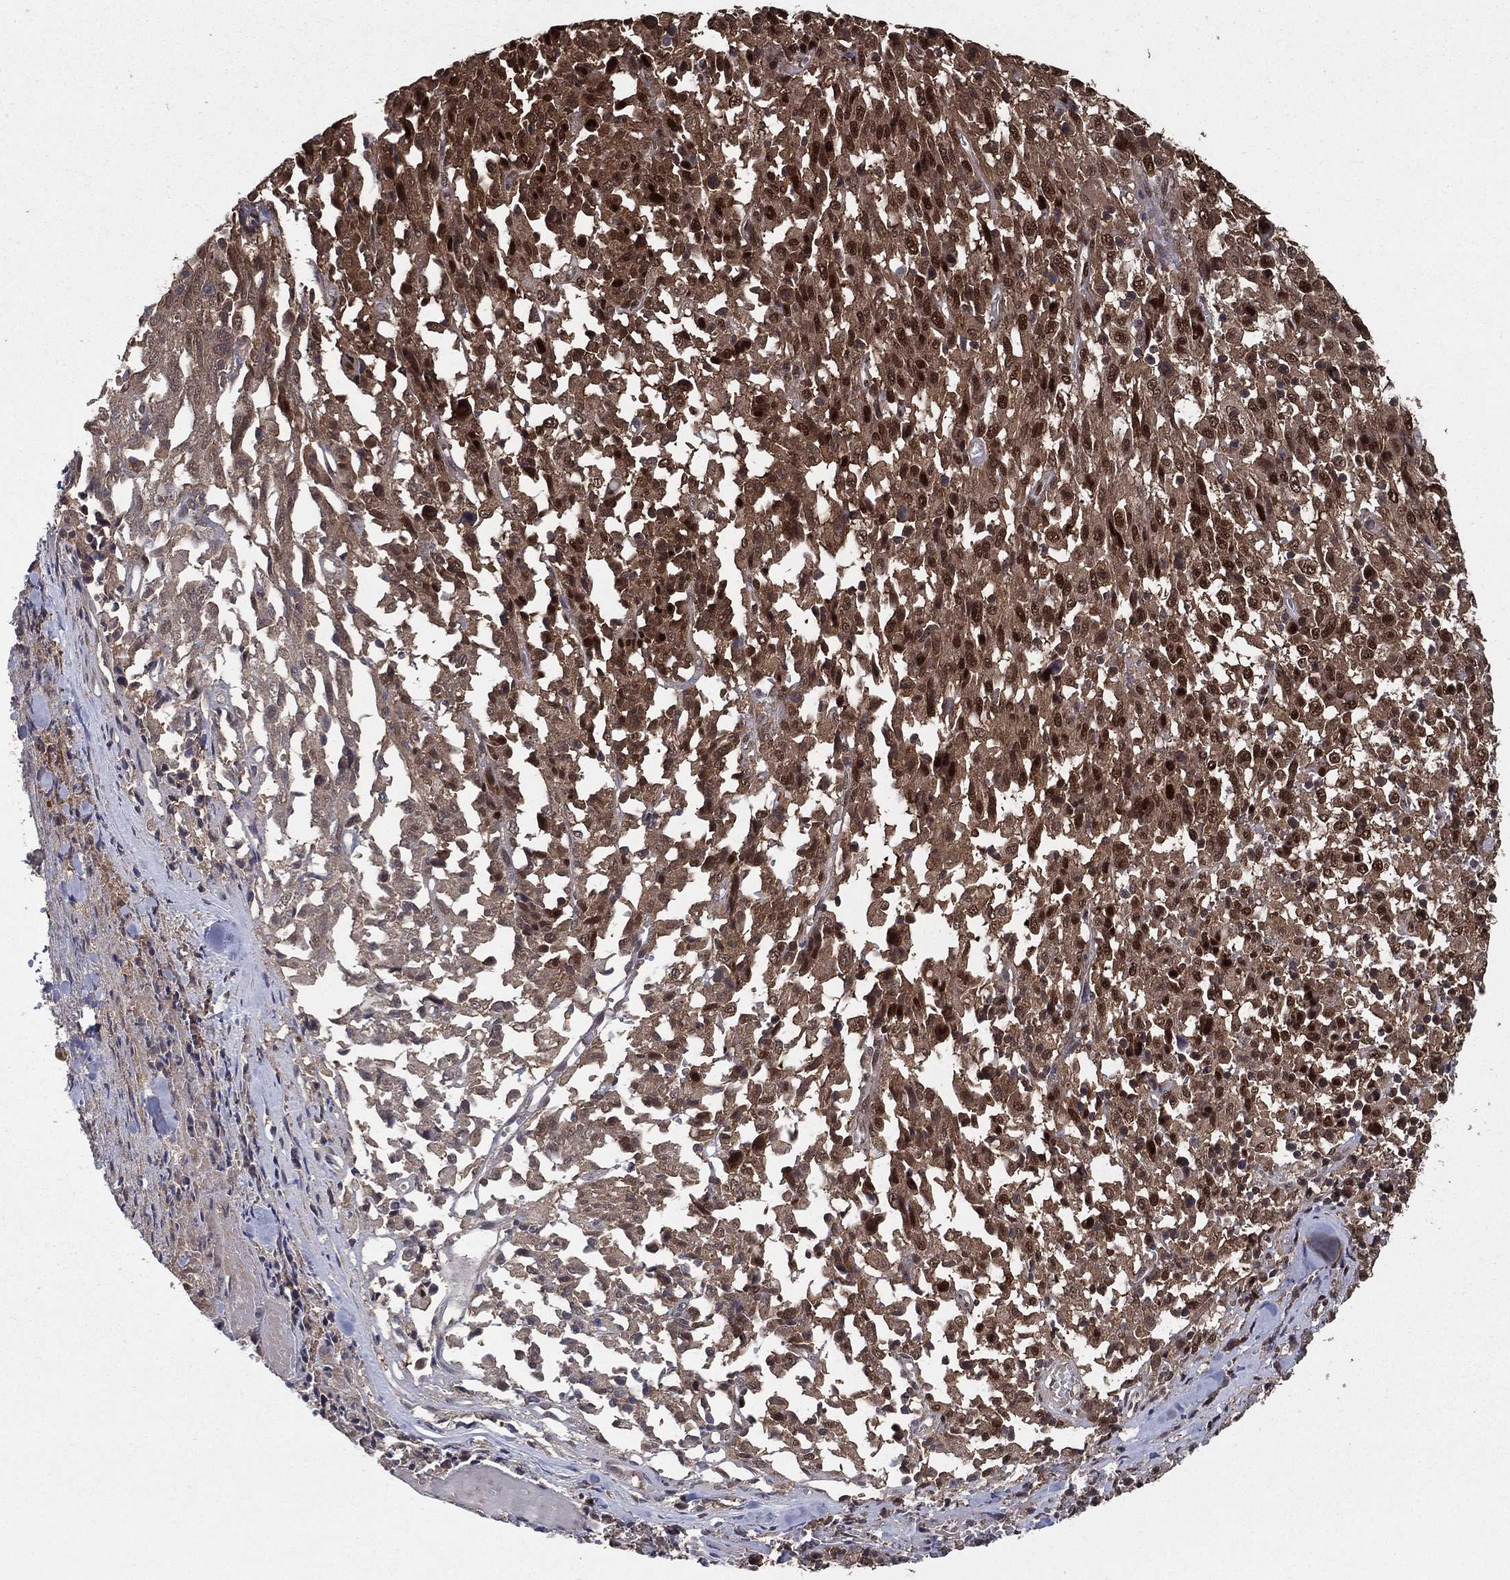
{"staining": {"intensity": "strong", "quantity": "25%-75%", "location": "nuclear"}, "tissue": "melanoma", "cell_type": "Tumor cells", "image_type": "cancer", "snomed": [{"axis": "morphology", "description": "Malignant melanoma, NOS"}, {"axis": "topography", "description": "Skin"}], "caption": "Malignant melanoma stained with IHC shows strong nuclear positivity in approximately 25%-75% of tumor cells.", "gene": "CARM1", "patient": {"sex": "female", "age": 91}}